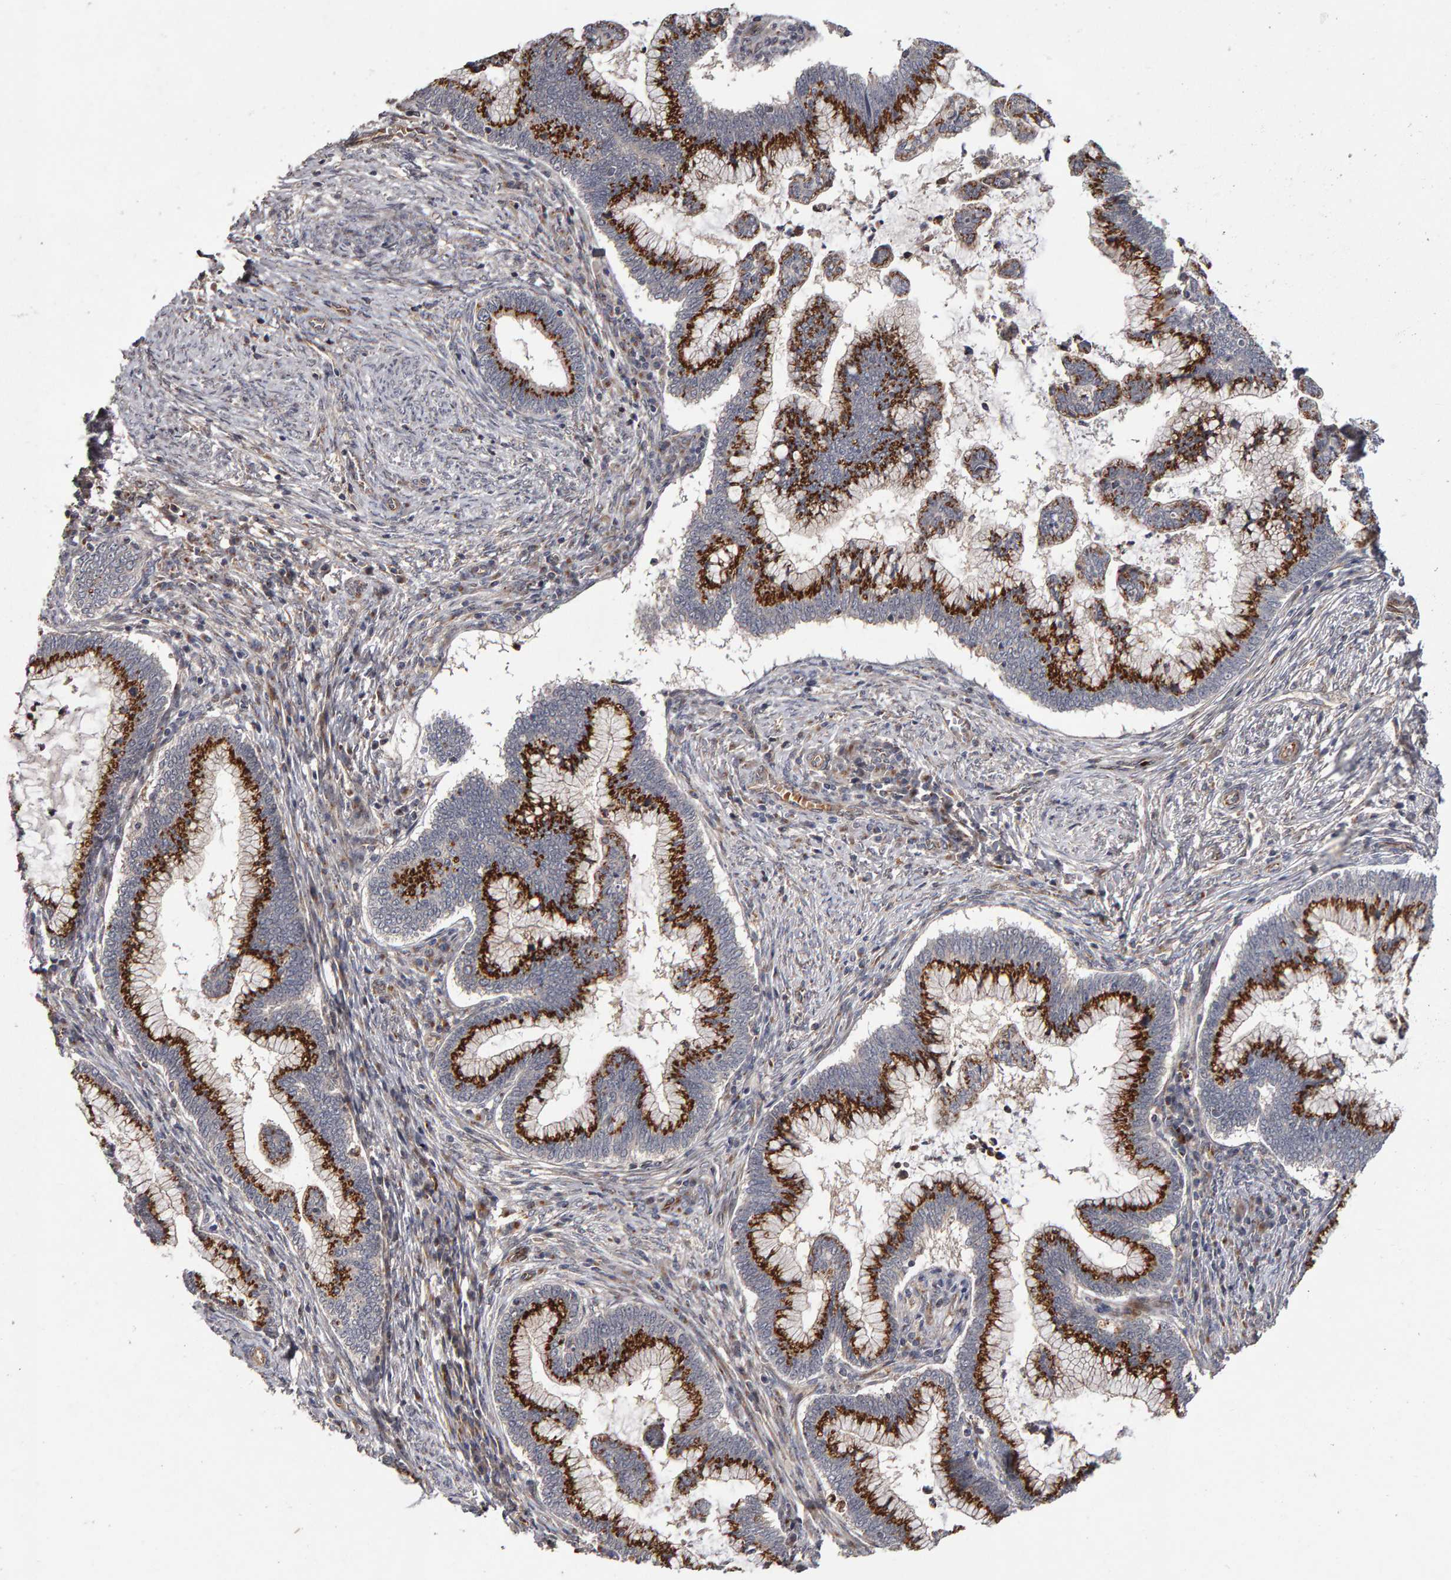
{"staining": {"intensity": "strong", "quantity": ">75%", "location": "cytoplasmic/membranous"}, "tissue": "cervical cancer", "cell_type": "Tumor cells", "image_type": "cancer", "snomed": [{"axis": "morphology", "description": "Adenocarcinoma, NOS"}, {"axis": "topography", "description": "Cervix"}], "caption": "This is an image of immunohistochemistry staining of cervical adenocarcinoma, which shows strong positivity in the cytoplasmic/membranous of tumor cells.", "gene": "CANT1", "patient": {"sex": "female", "age": 36}}